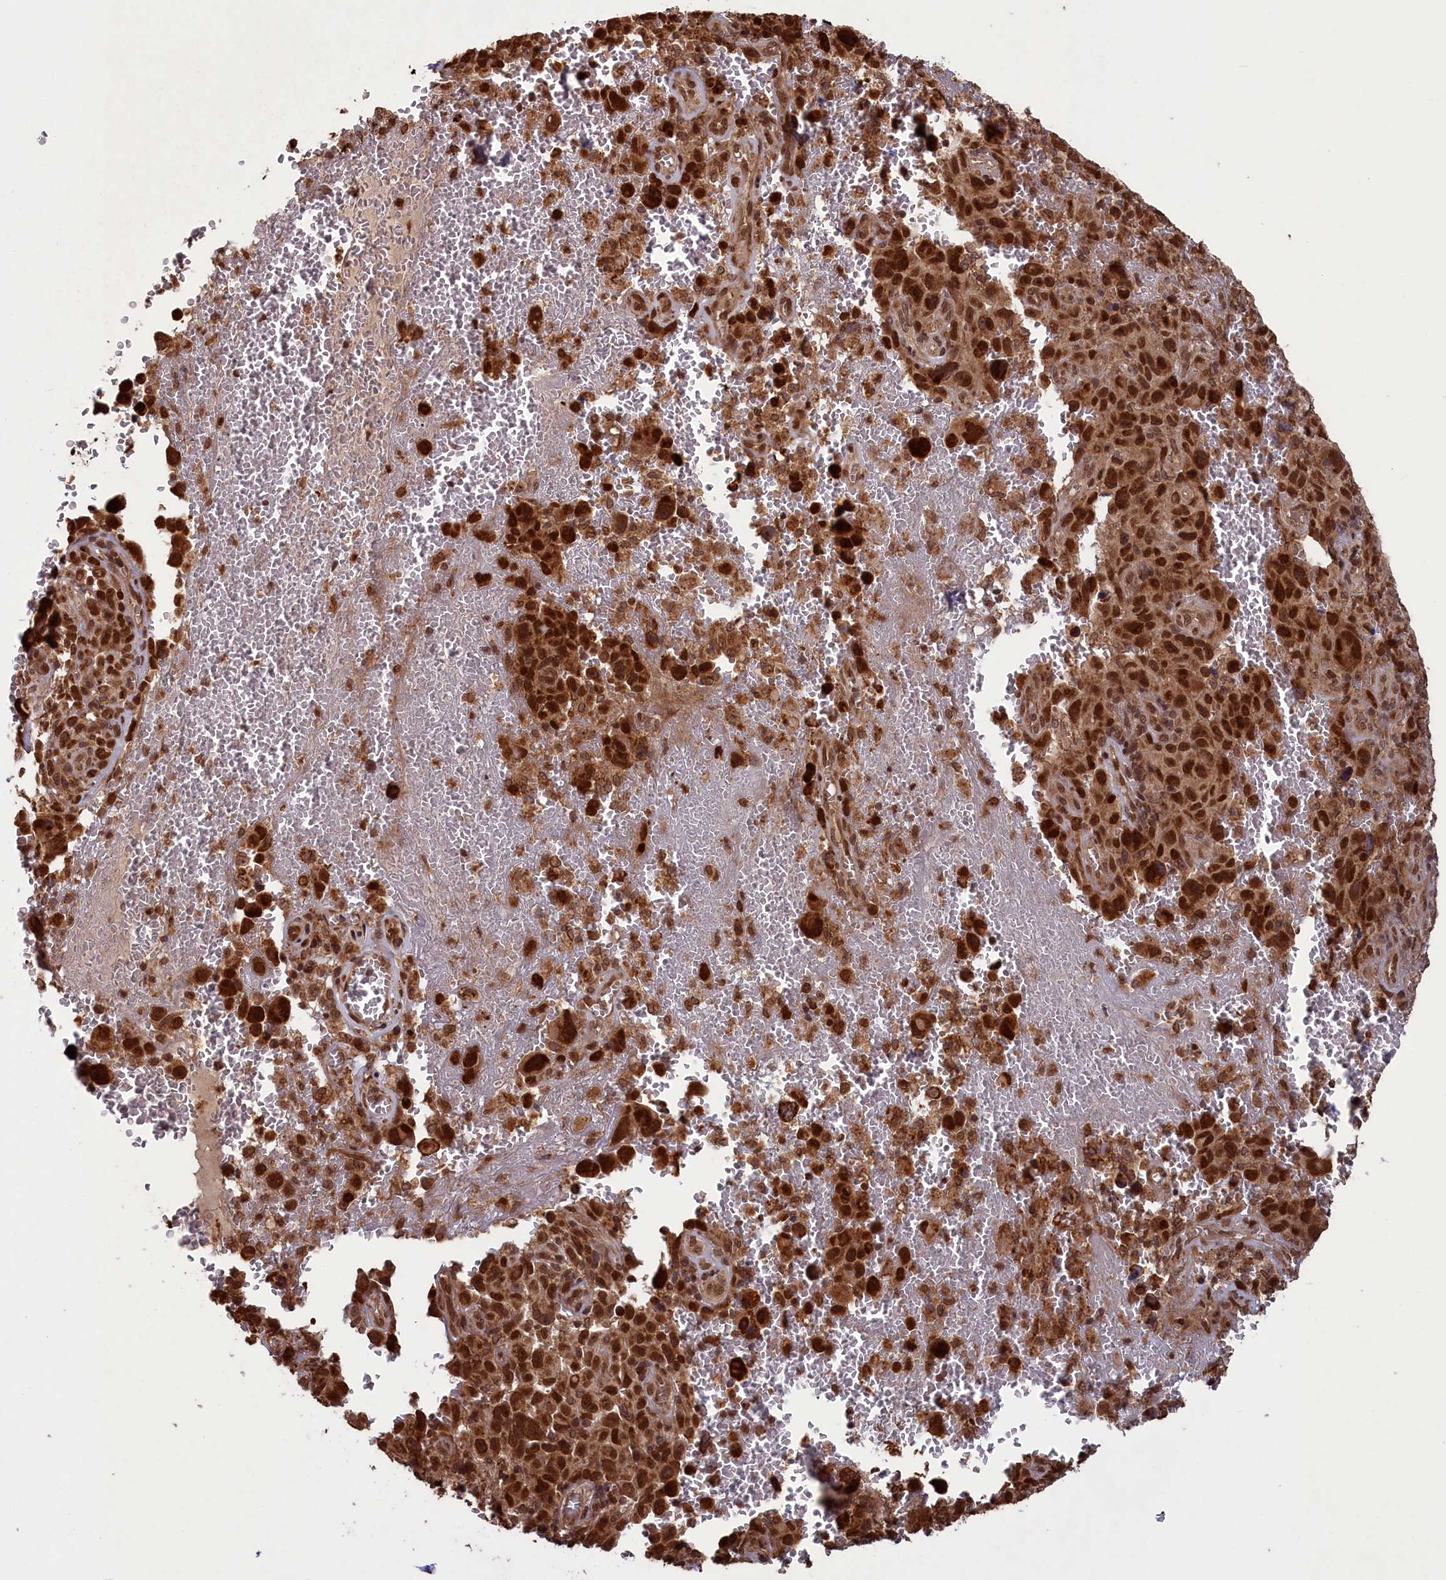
{"staining": {"intensity": "strong", "quantity": ">75%", "location": "nuclear"}, "tissue": "melanoma", "cell_type": "Tumor cells", "image_type": "cancer", "snomed": [{"axis": "morphology", "description": "Malignant melanoma, NOS"}, {"axis": "topography", "description": "Skin"}], "caption": "Immunohistochemistry (IHC) of melanoma displays high levels of strong nuclear staining in about >75% of tumor cells.", "gene": "NAE1", "patient": {"sex": "female", "age": 82}}